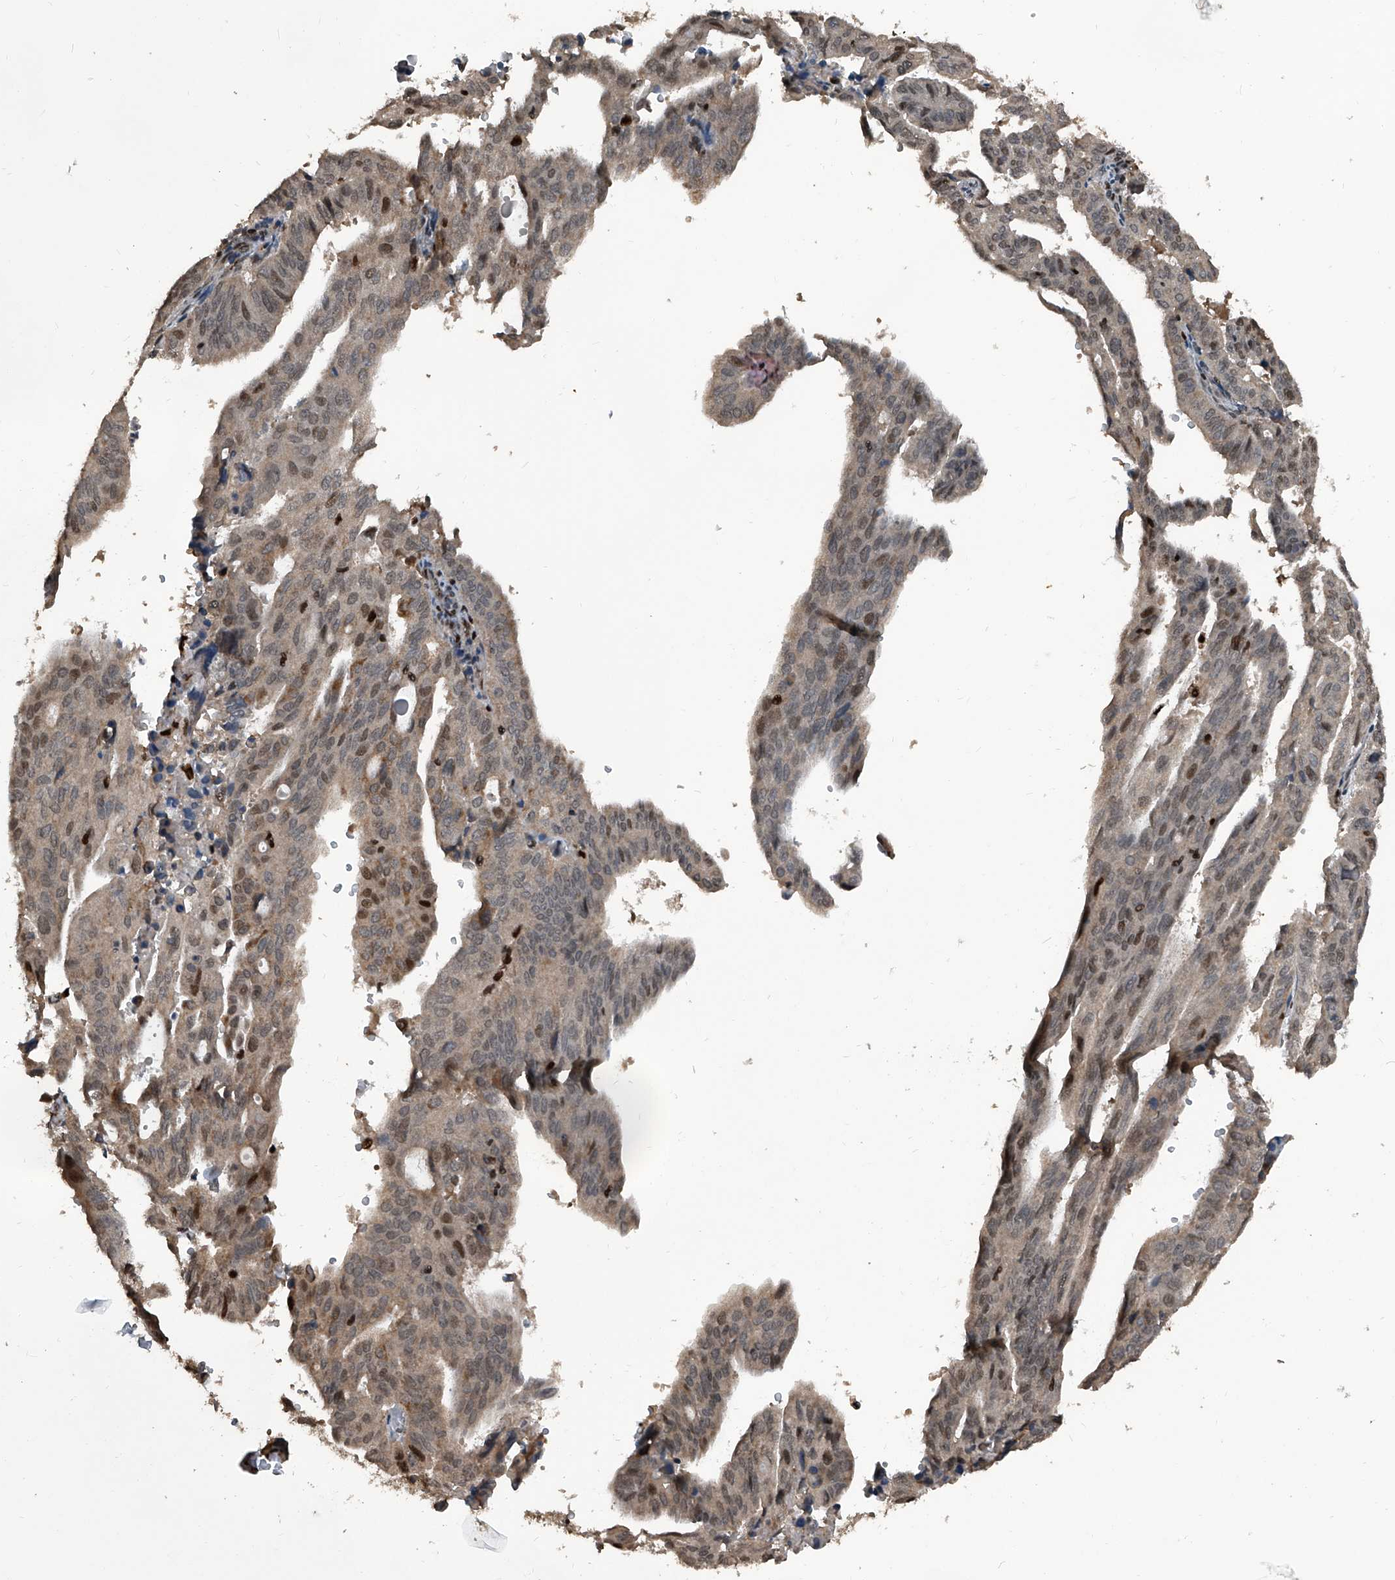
{"staining": {"intensity": "moderate", "quantity": "25%-75%", "location": "nuclear"}, "tissue": "endometrial cancer", "cell_type": "Tumor cells", "image_type": "cancer", "snomed": [{"axis": "morphology", "description": "Adenocarcinoma, NOS"}, {"axis": "topography", "description": "Uterus"}], "caption": "Tumor cells demonstrate medium levels of moderate nuclear positivity in approximately 25%-75% of cells in human adenocarcinoma (endometrial). The staining was performed using DAB to visualize the protein expression in brown, while the nuclei were stained in blue with hematoxylin (Magnification: 20x).", "gene": "FKBP5", "patient": {"sex": "female", "age": 77}}